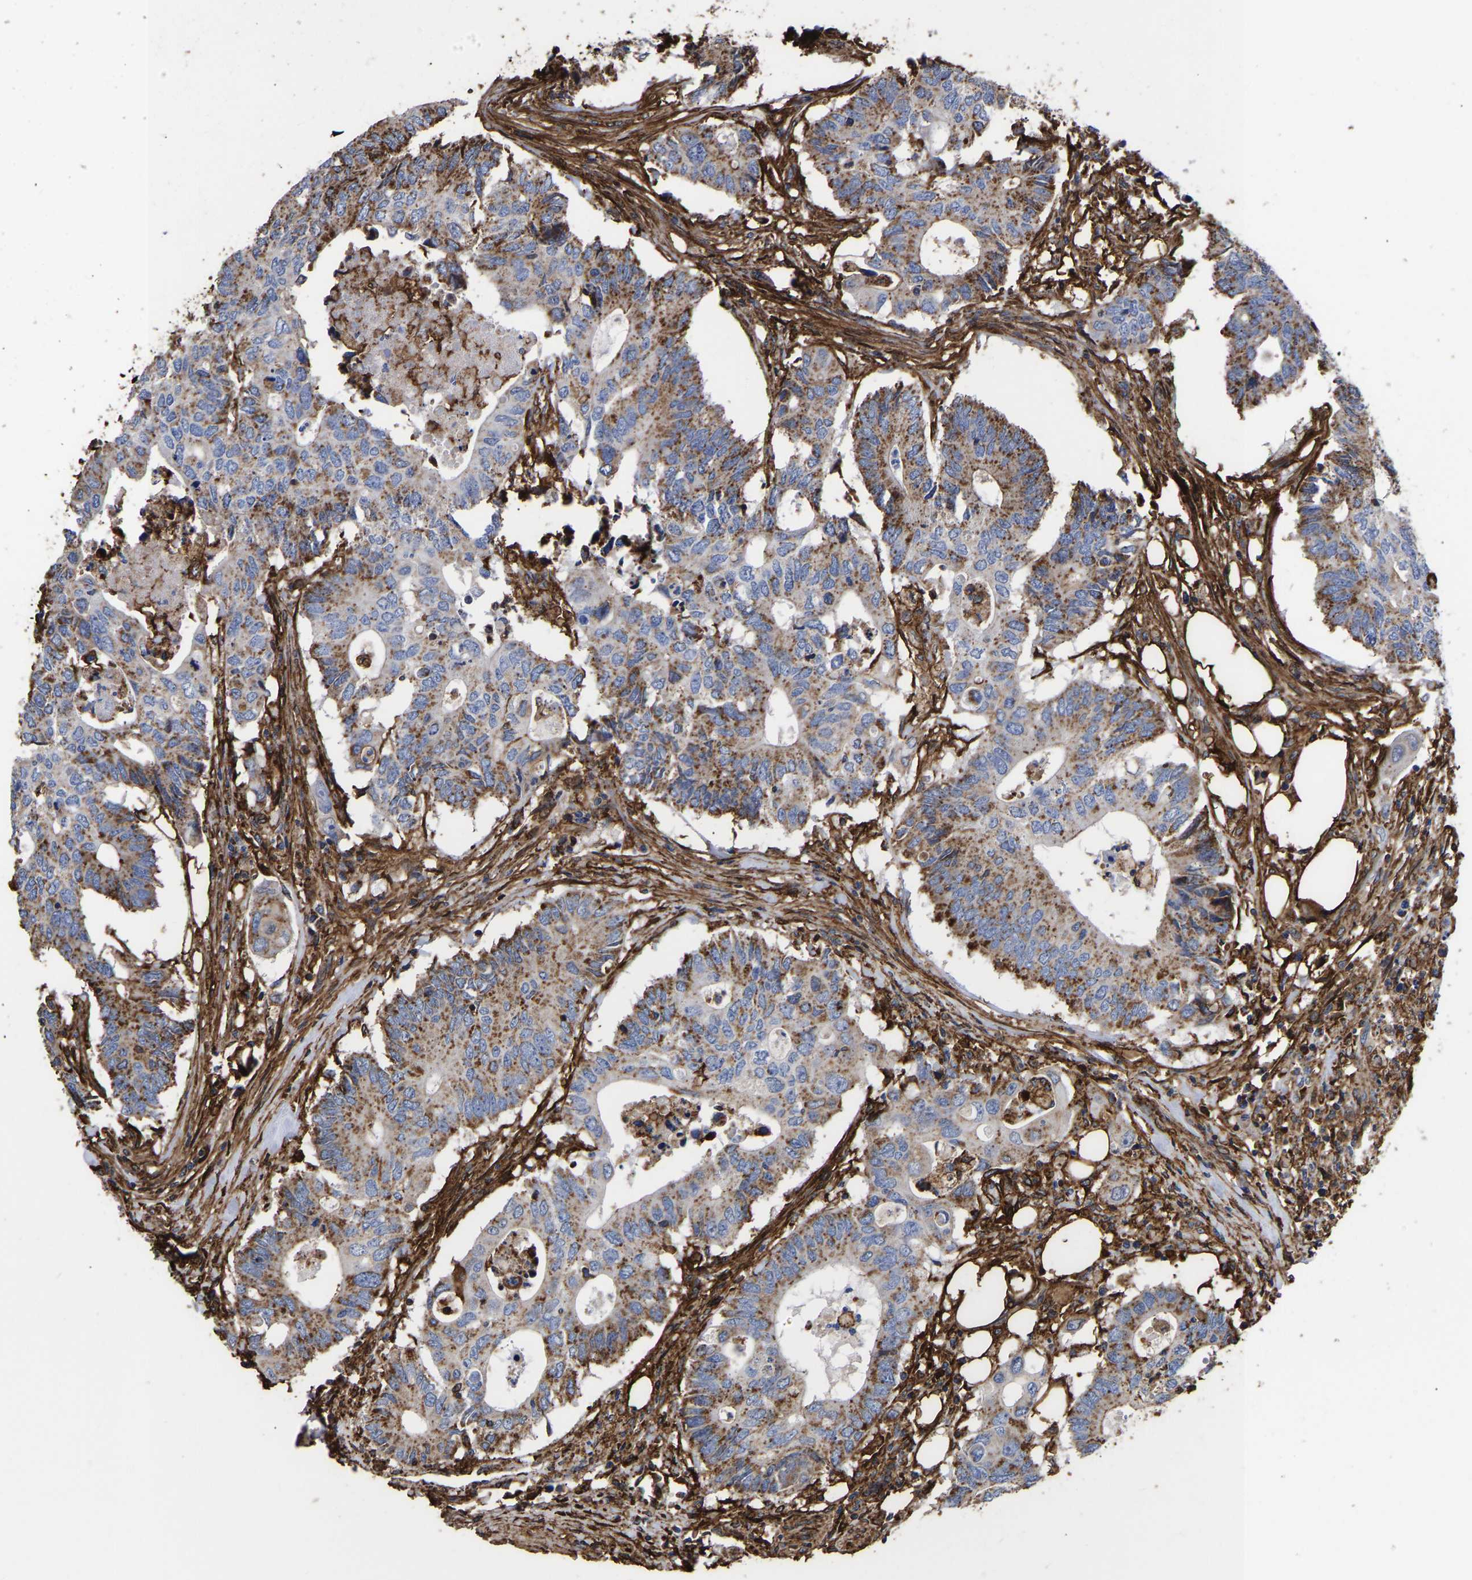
{"staining": {"intensity": "moderate", "quantity": "25%-75%", "location": "cytoplasmic/membranous"}, "tissue": "colorectal cancer", "cell_type": "Tumor cells", "image_type": "cancer", "snomed": [{"axis": "morphology", "description": "Adenocarcinoma, NOS"}, {"axis": "topography", "description": "Colon"}], "caption": "Adenocarcinoma (colorectal) was stained to show a protein in brown. There is medium levels of moderate cytoplasmic/membranous expression in approximately 25%-75% of tumor cells.", "gene": "LIF", "patient": {"sex": "male", "age": 71}}